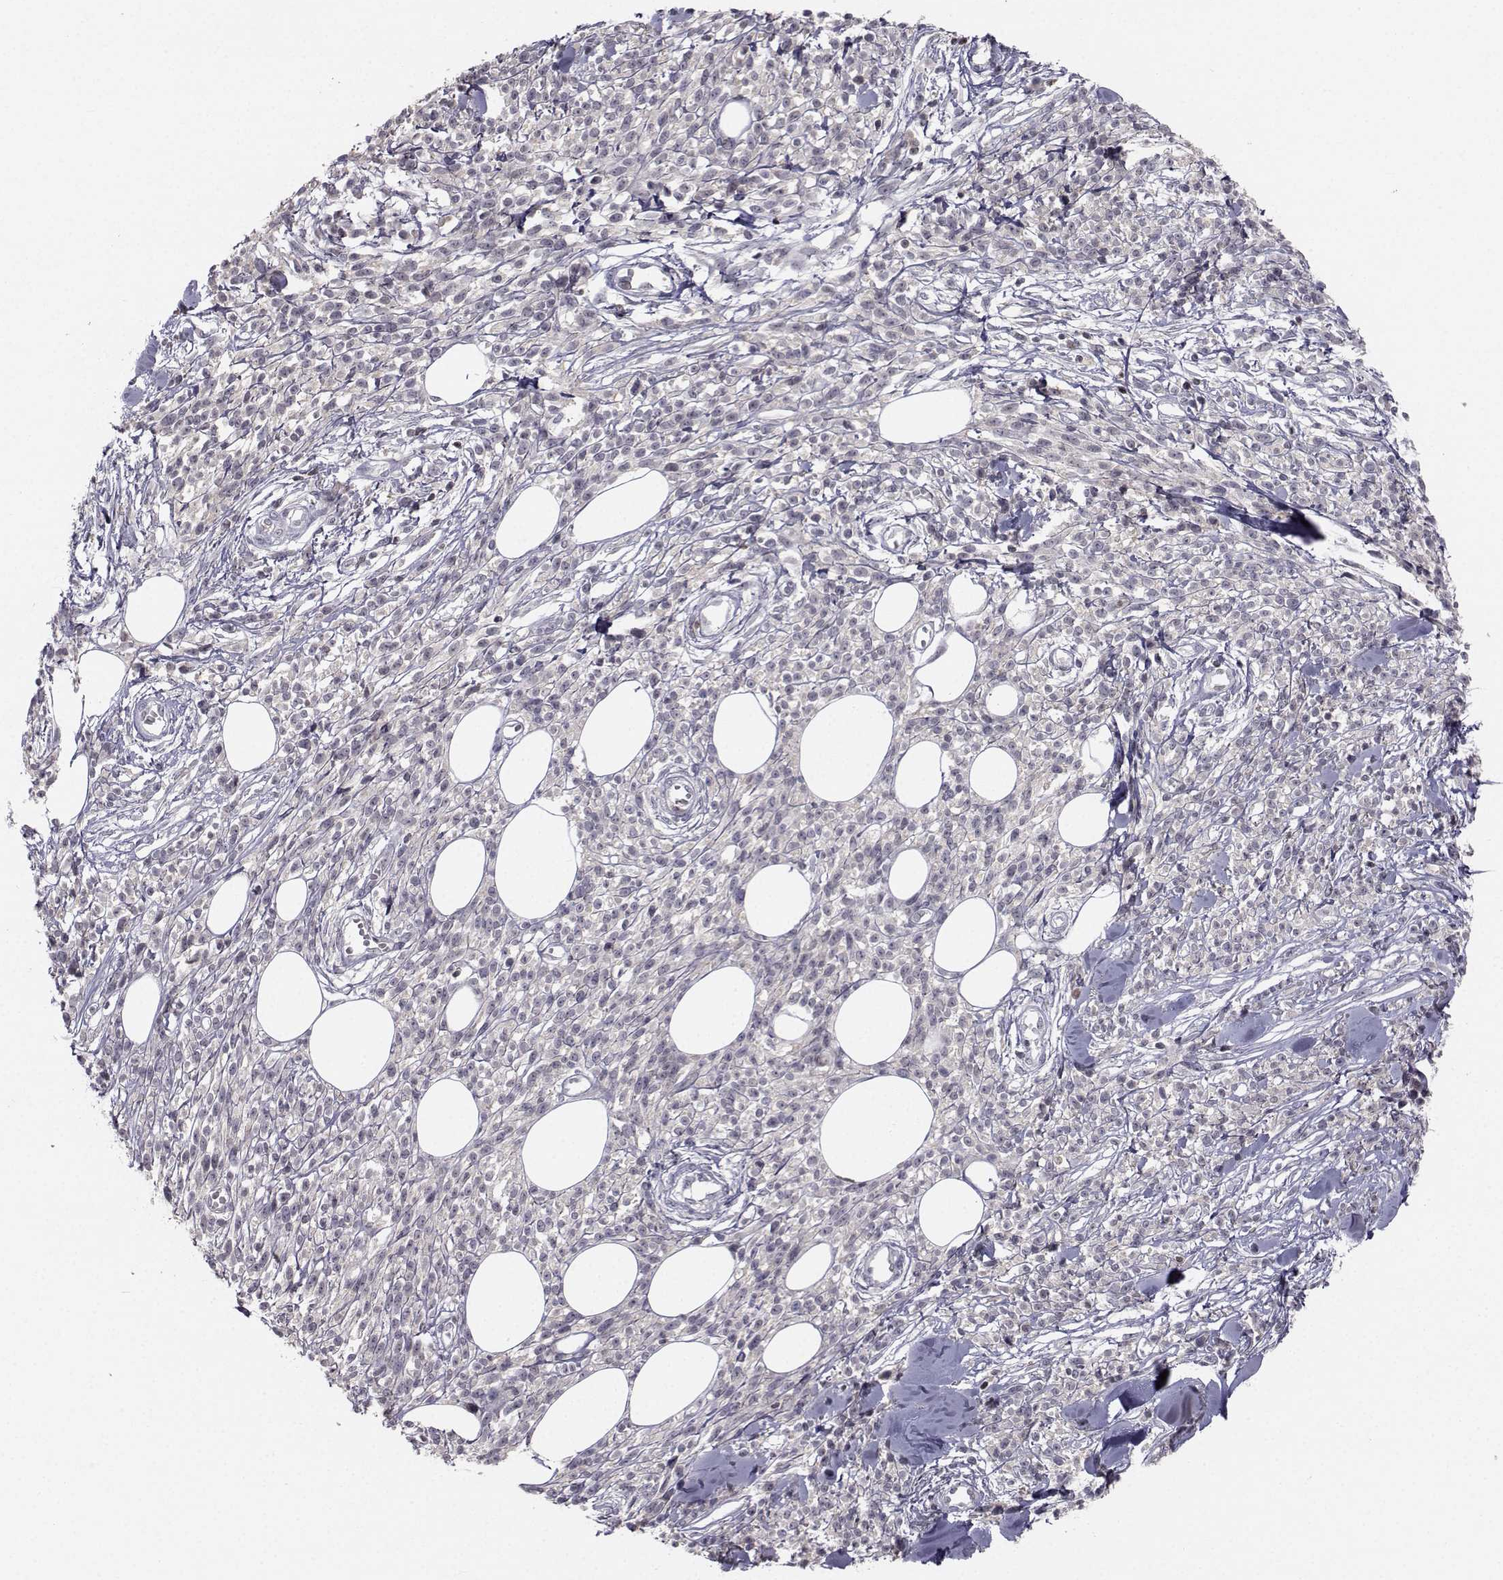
{"staining": {"intensity": "negative", "quantity": "none", "location": "none"}, "tissue": "melanoma", "cell_type": "Tumor cells", "image_type": "cancer", "snomed": [{"axis": "morphology", "description": "Malignant melanoma, NOS"}, {"axis": "topography", "description": "Skin"}, {"axis": "topography", "description": "Skin of trunk"}], "caption": "Tumor cells are negative for protein expression in human malignant melanoma. (DAB immunohistochemistry (IHC), high magnification).", "gene": "PCP4L1", "patient": {"sex": "male", "age": 74}}